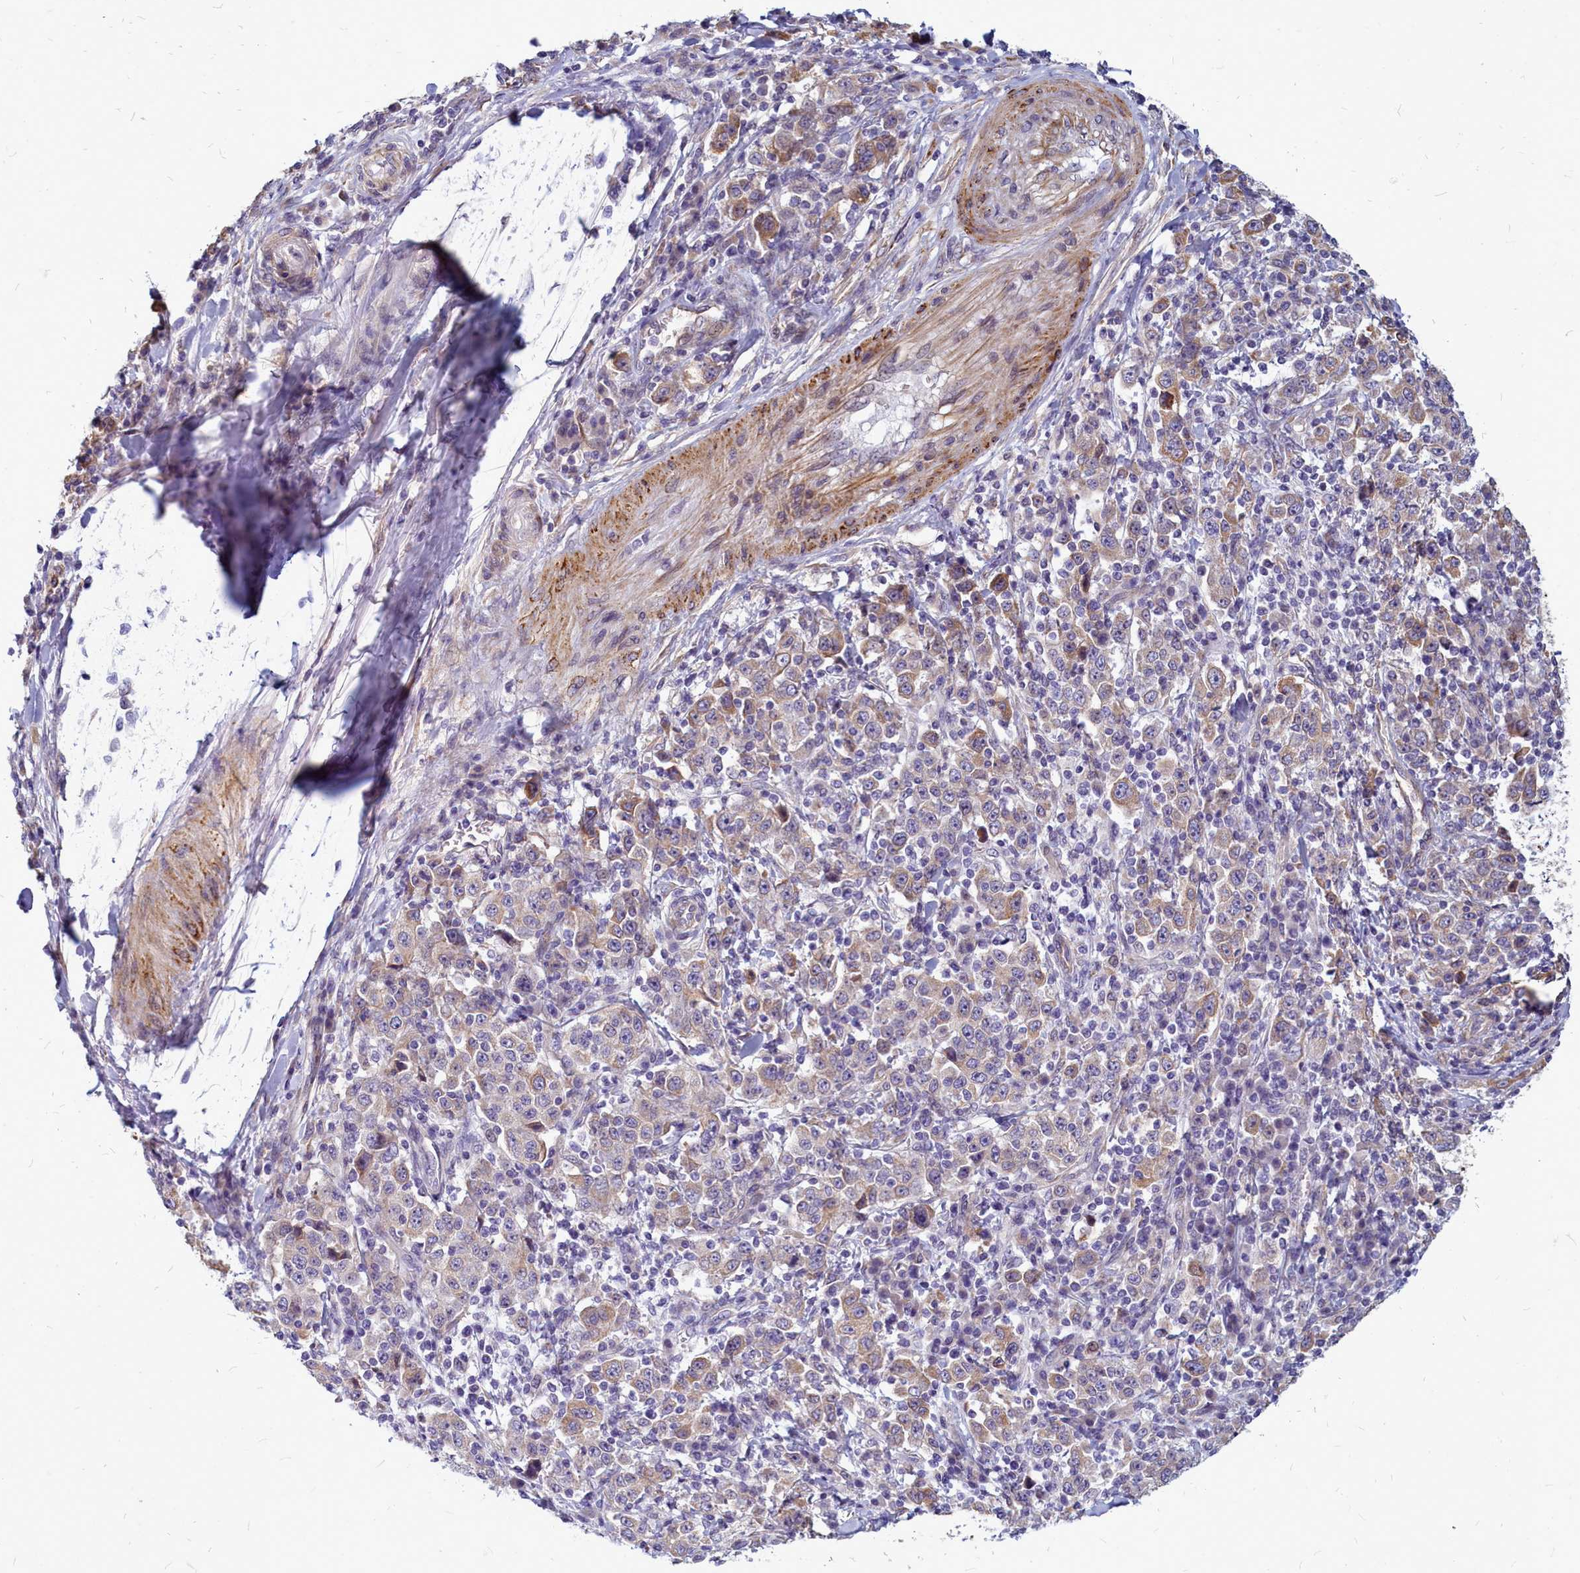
{"staining": {"intensity": "weak", "quantity": ">75%", "location": "cytoplasmic/membranous"}, "tissue": "stomach cancer", "cell_type": "Tumor cells", "image_type": "cancer", "snomed": [{"axis": "morphology", "description": "Normal tissue, NOS"}, {"axis": "morphology", "description": "Adenocarcinoma, NOS"}, {"axis": "topography", "description": "Stomach, upper"}, {"axis": "topography", "description": "Stomach"}], "caption": "An immunohistochemistry image of tumor tissue is shown. Protein staining in brown shows weak cytoplasmic/membranous positivity in stomach cancer within tumor cells.", "gene": "SMPD4", "patient": {"sex": "male", "age": 59}}